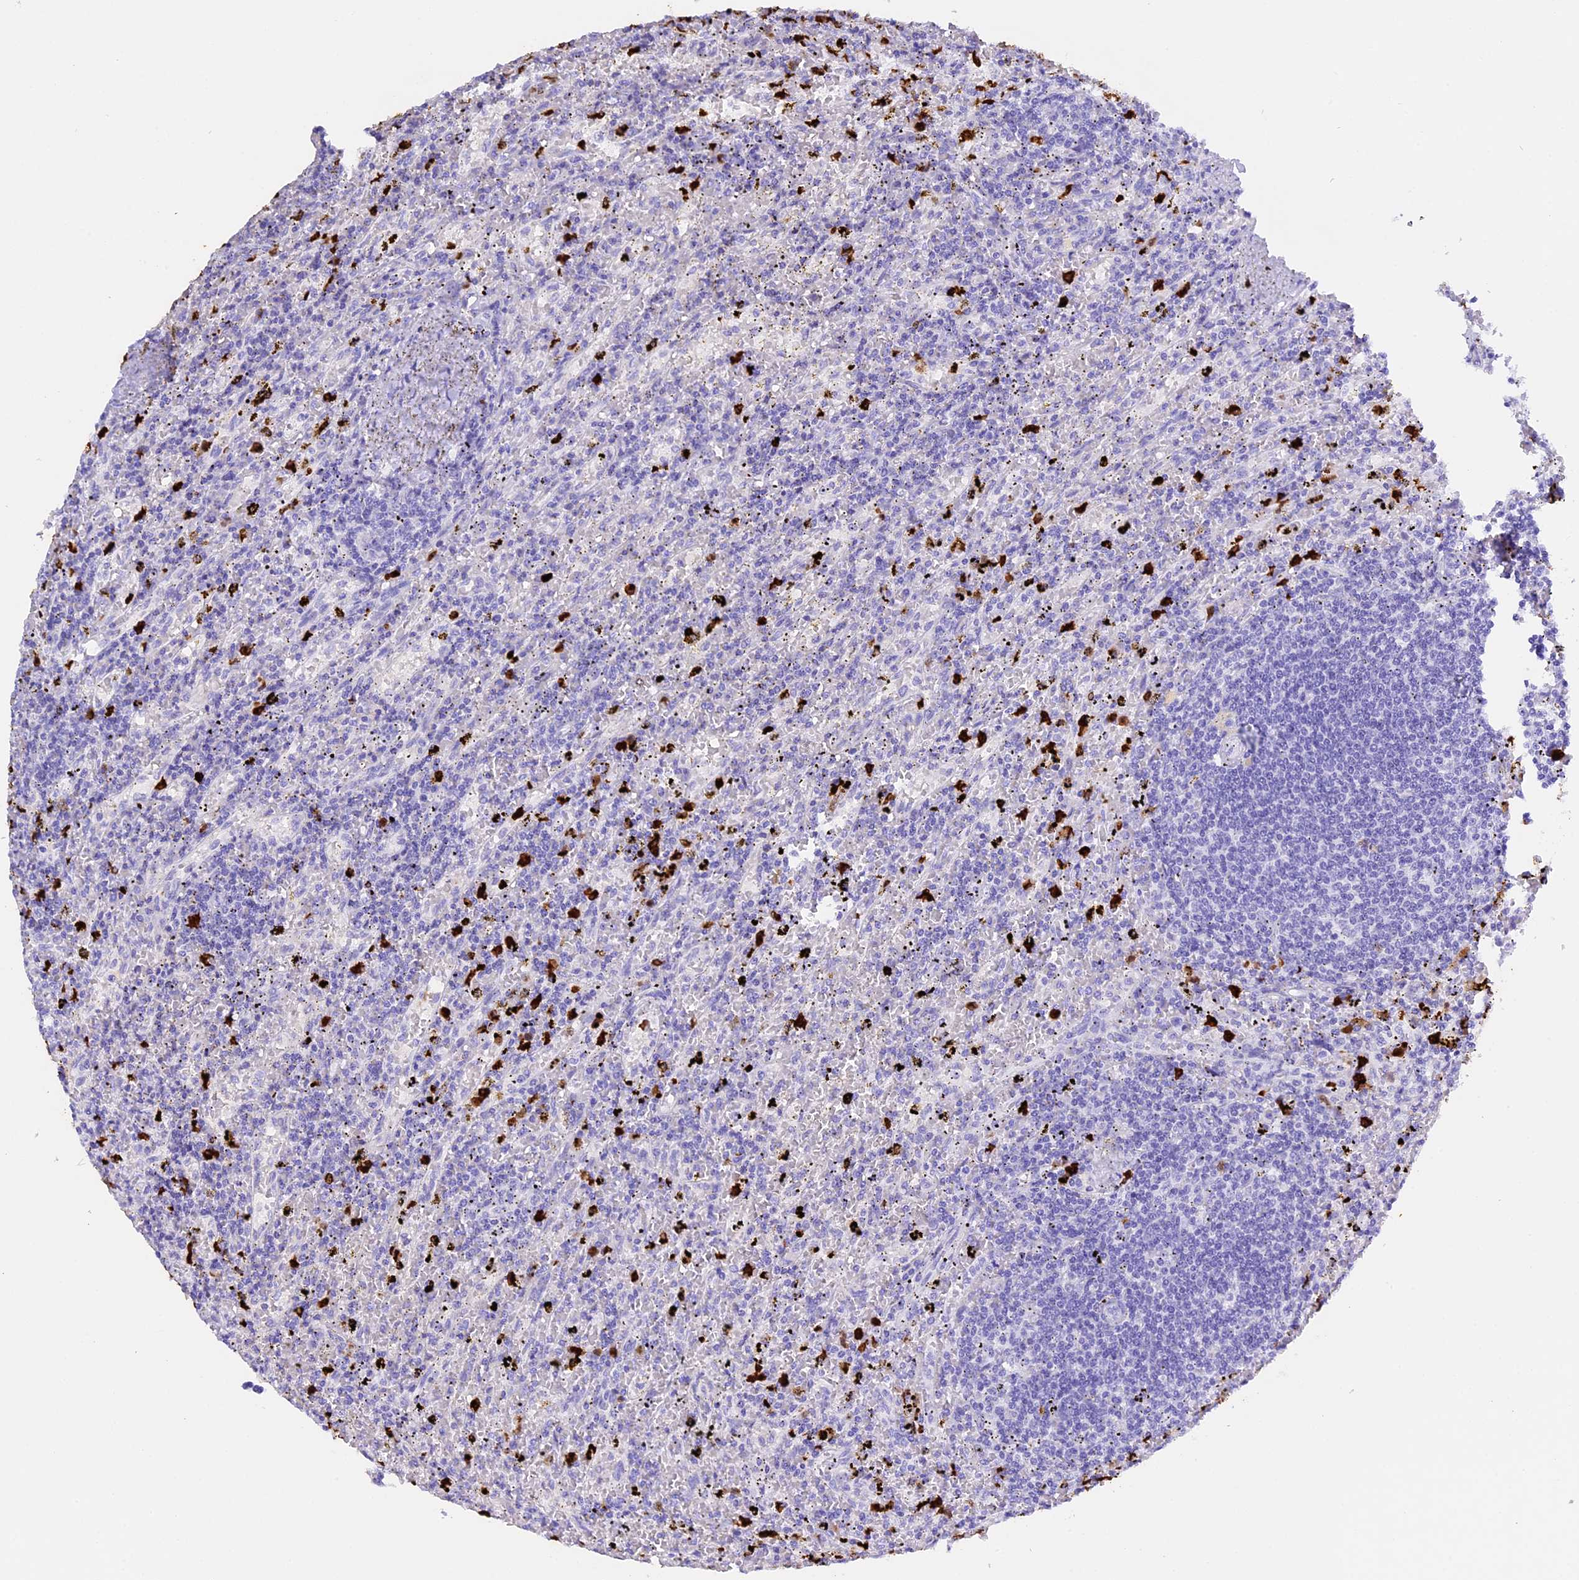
{"staining": {"intensity": "negative", "quantity": "none", "location": "none"}, "tissue": "lymphoma", "cell_type": "Tumor cells", "image_type": "cancer", "snomed": [{"axis": "morphology", "description": "Malignant lymphoma, non-Hodgkin's type, Low grade"}, {"axis": "topography", "description": "Spleen"}], "caption": "This is a photomicrograph of IHC staining of malignant lymphoma, non-Hodgkin's type (low-grade), which shows no expression in tumor cells. (IHC, brightfield microscopy, high magnification).", "gene": "CLC", "patient": {"sex": "male", "age": 76}}